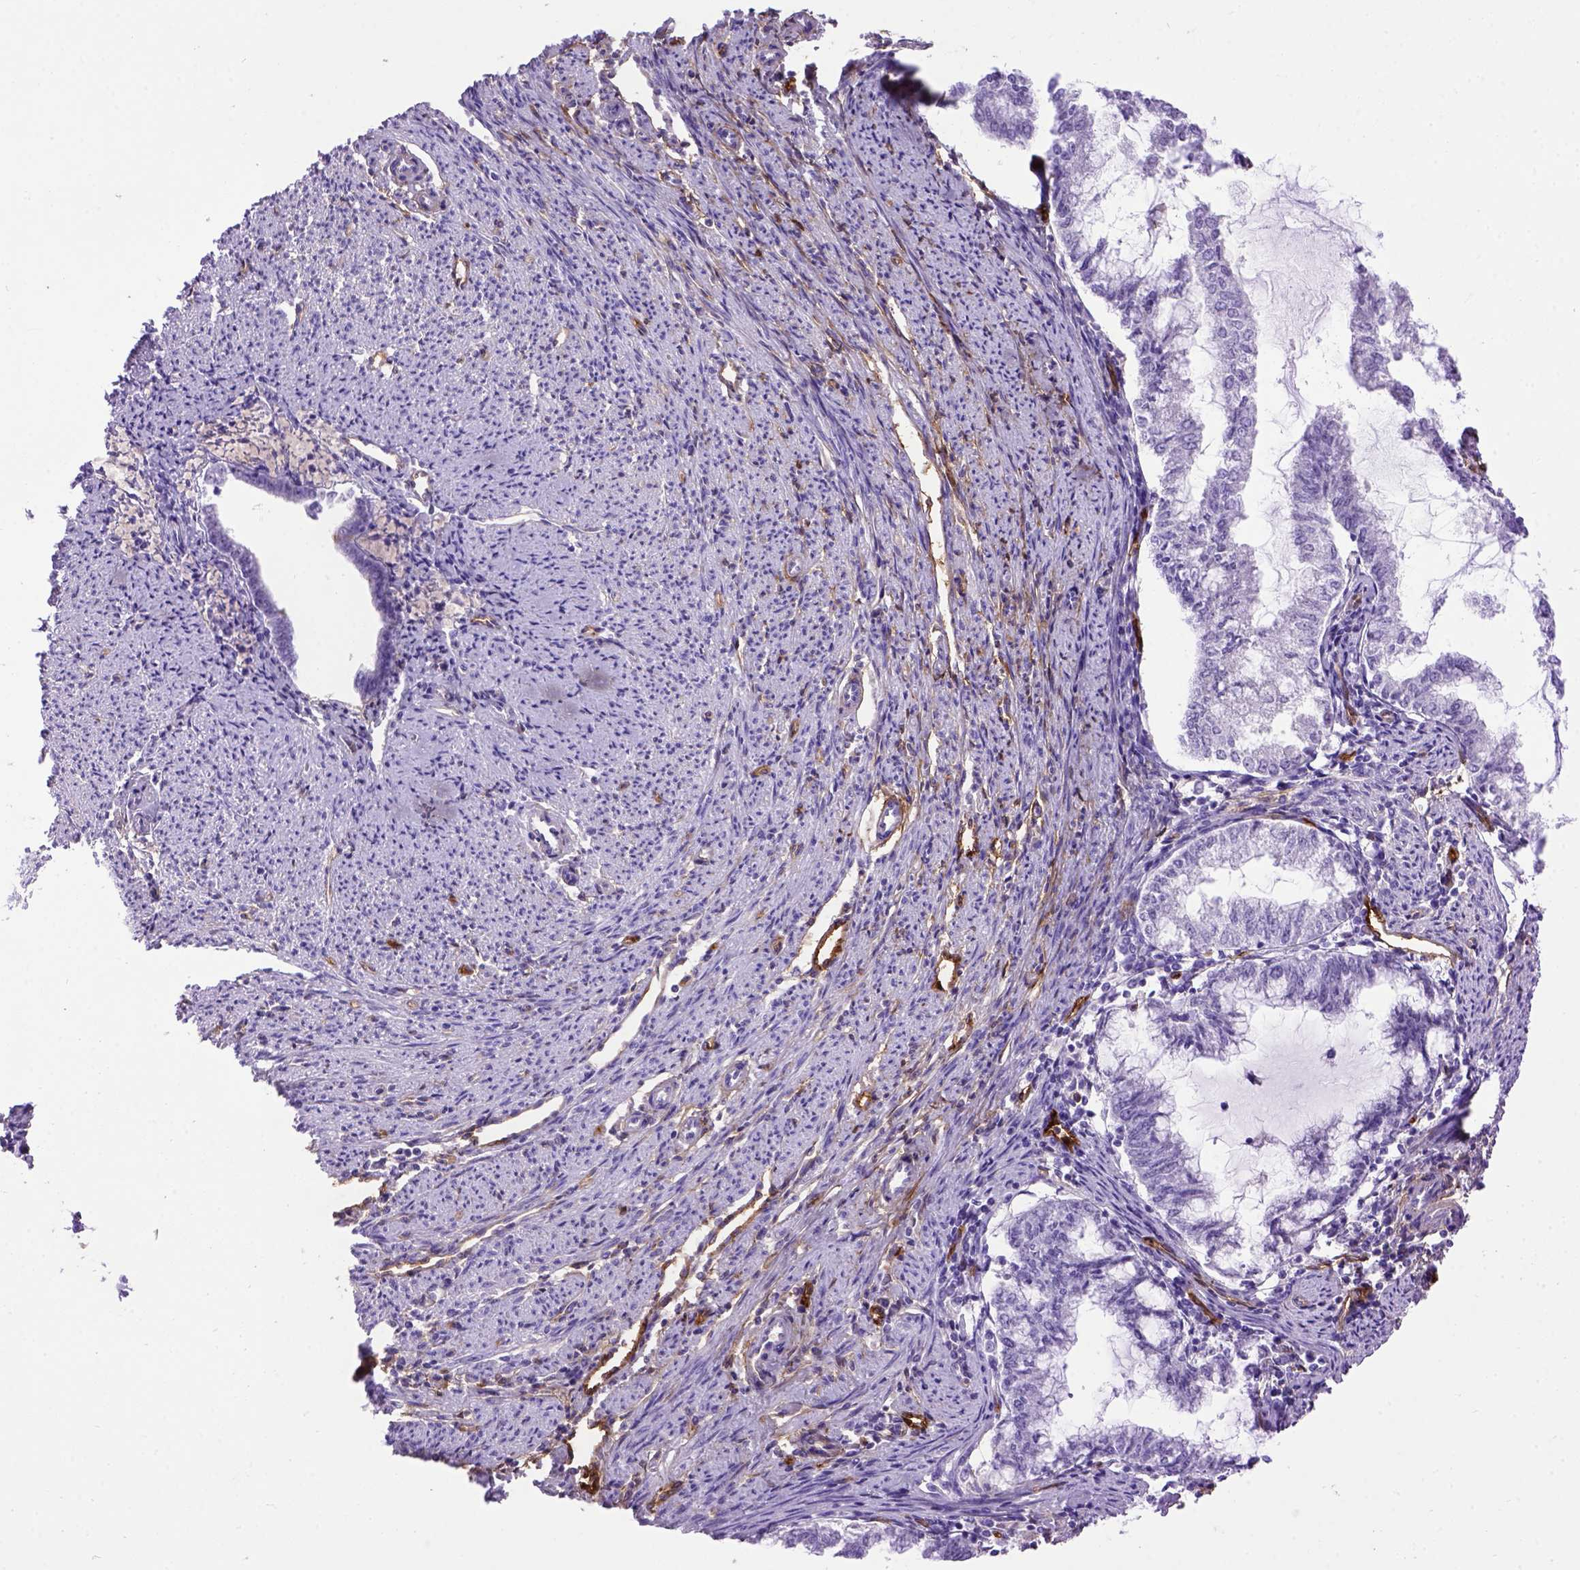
{"staining": {"intensity": "negative", "quantity": "none", "location": "none"}, "tissue": "endometrial cancer", "cell_type": "Tumor cells", "image_type": "cancer", "snomed": [{"axis": "morphology", "description": "Adenocarcinoma, NOS"}, {"axis": "topography", "description": "Endometrium"}], "caption": "Immunohistochemistry micrograph of neoplastic tissue: endometrial adenocarcinoma stained with DAB (3,3'-diaminobenzidine) reveals no significant protein expression in tumor cells. The staining is performed using DAB (3,3'-diaminobenzidine) brown chromogen with nuclei counter-stained in using hematoxylin.", "gene": "ENG", "patient": {"sex": "female", "age": 79}}